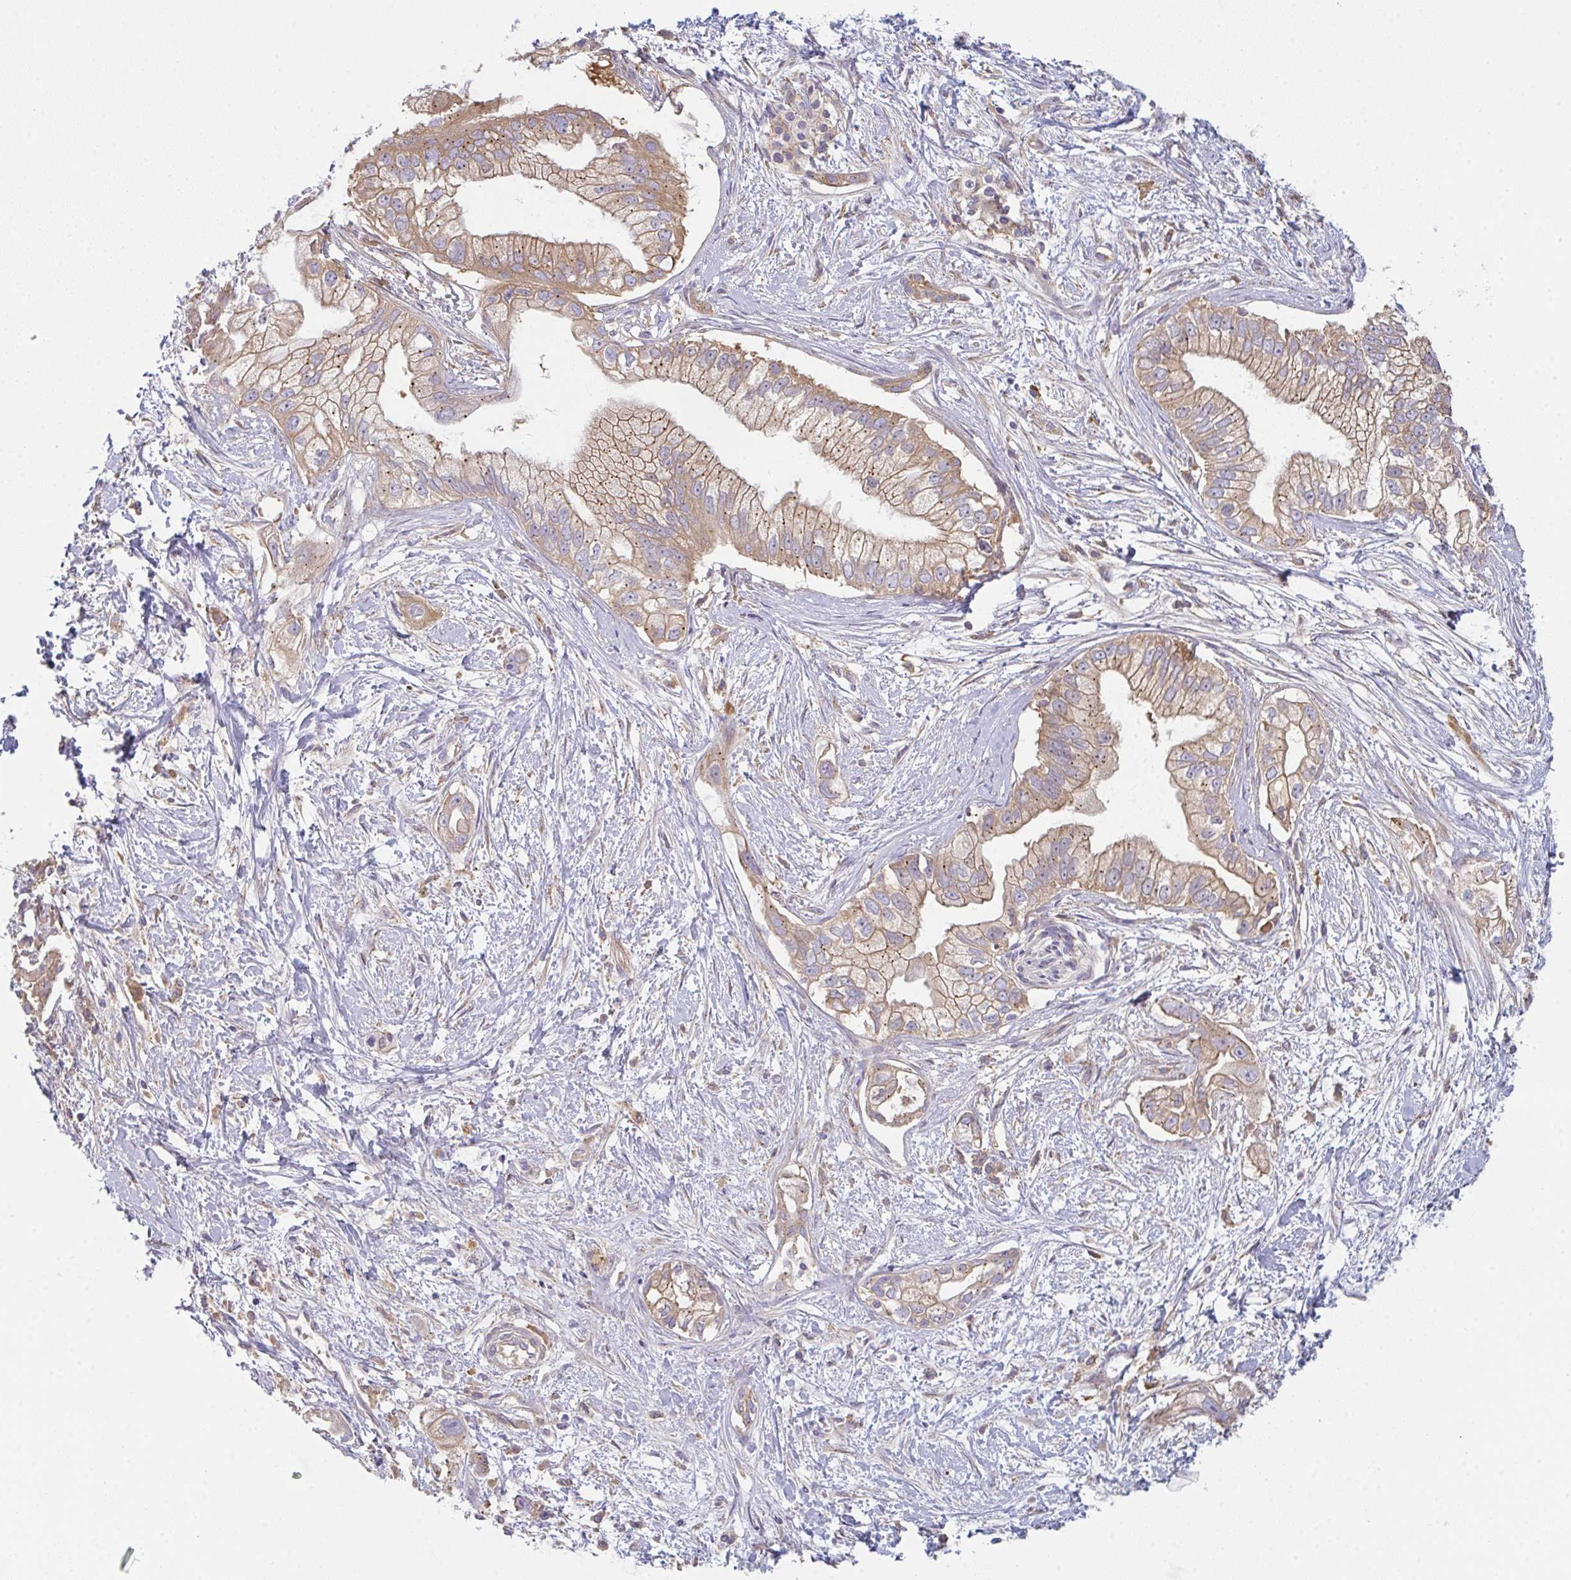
{"staining": {"intensity": "moderate", "quantity": ">75%", "location": "cytoplasmic/membranous"}, "tissue": "pancreatic cancer", "cell_type": "Tumor cells", "image_type": "cancer", "snomed": [{"axis": "morphology", "description": "Adenocarcinoma, NOS"}, {"axis": "topography", "description": "Pancreas"}], "caption": "Pancreatic cancer tissue demonstrates moderate cytoplasmic/membranous expression in approximately >75% of tumor cells", "gene": "SNX5", "patient": {"sex": "male", "age": 70}}